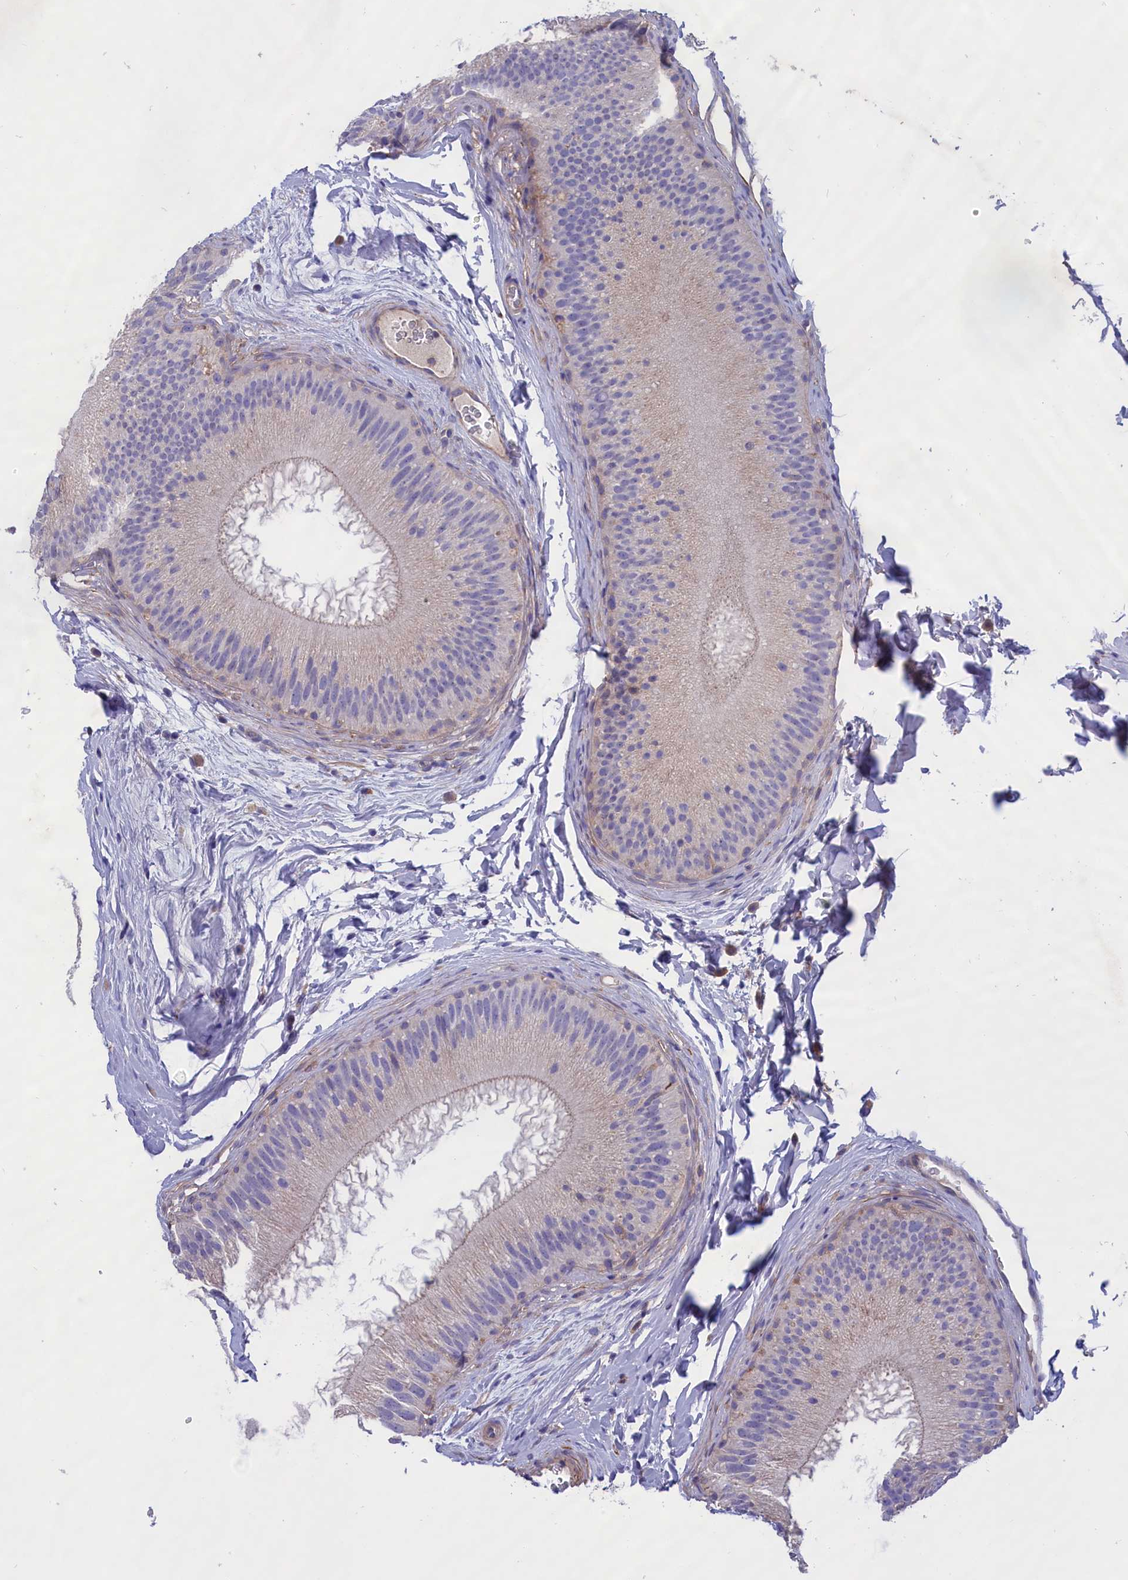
{"staining": {"intensity": "moderate", "quantity": "<25%", "location": "cytoplasmic/membranous"}, "tissue": "epididymis", "cell_type": "Glandular cells", "image_type": "normal", "snomed": [{"axis": "morphology", "description": "Normal tissue, NOS"}, {"axis": "topography", "description": "Epididymis"}], "caption": "Moderate cytoplasmic/membranous protein expression is identified in approximately <25% of glandular cells in epididymis.", "gene": "AMDHD2", "patient": {"sex": "male", "age": 45}}